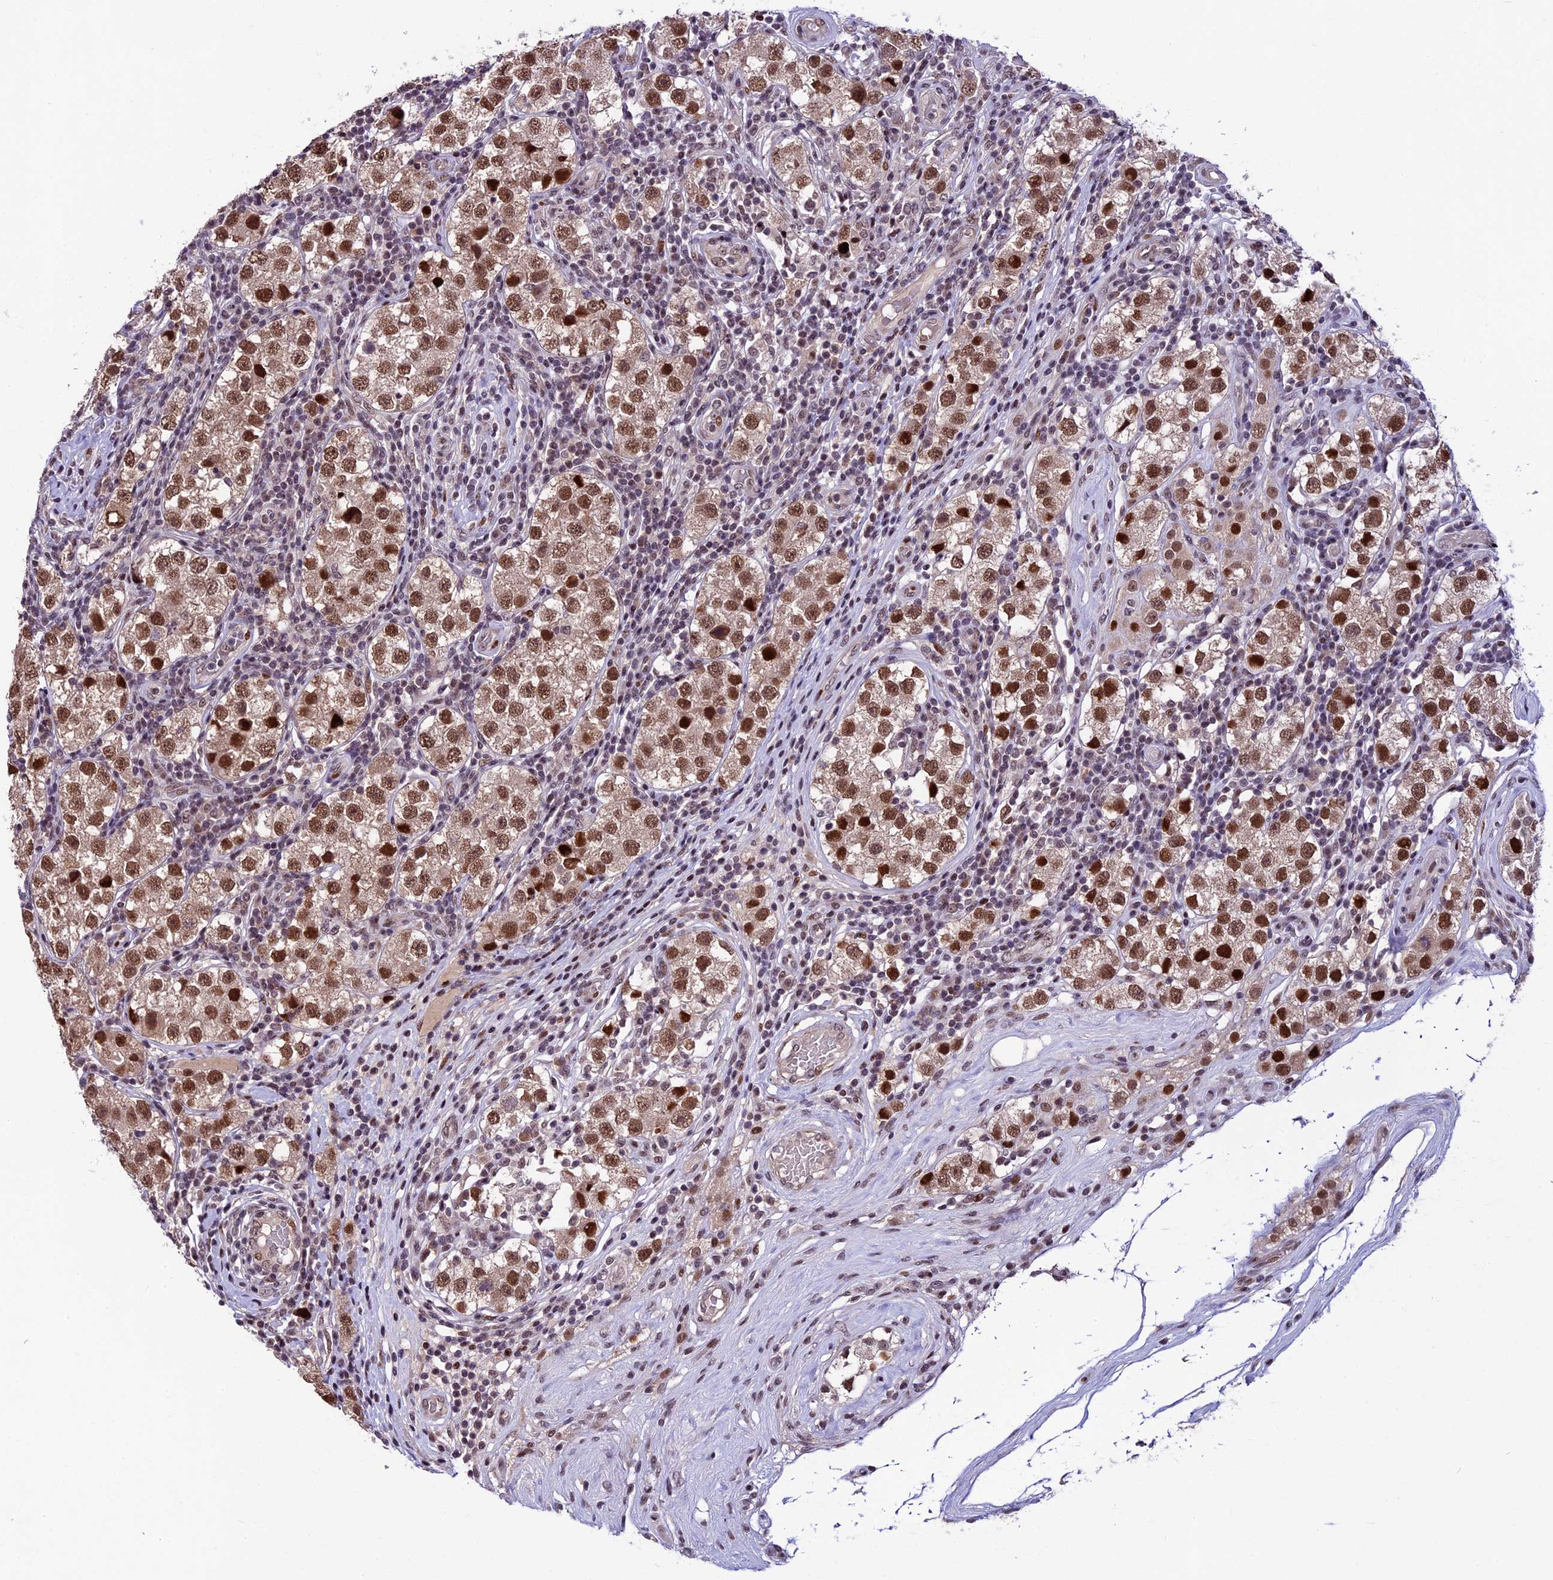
{"staining": {"intensity": "strong", "quantity": ">75%", "location": "nuclear"}, "tissue": "testis cancer", "cell_type": "Tumor cells", "image_type": "cancer", "snomed": [{"axis": "morphology", "description": "Seminoma, NOS"}, {"axis": "topography", "description": "Testis"}], "caption": "Immunohistochemical staining of human testis cancer reveals strong nuclear protein staining in approximately >75% of tumor cells.", "gene": "TCP11L2", "patient": {"sex": "male", "age": 34}}